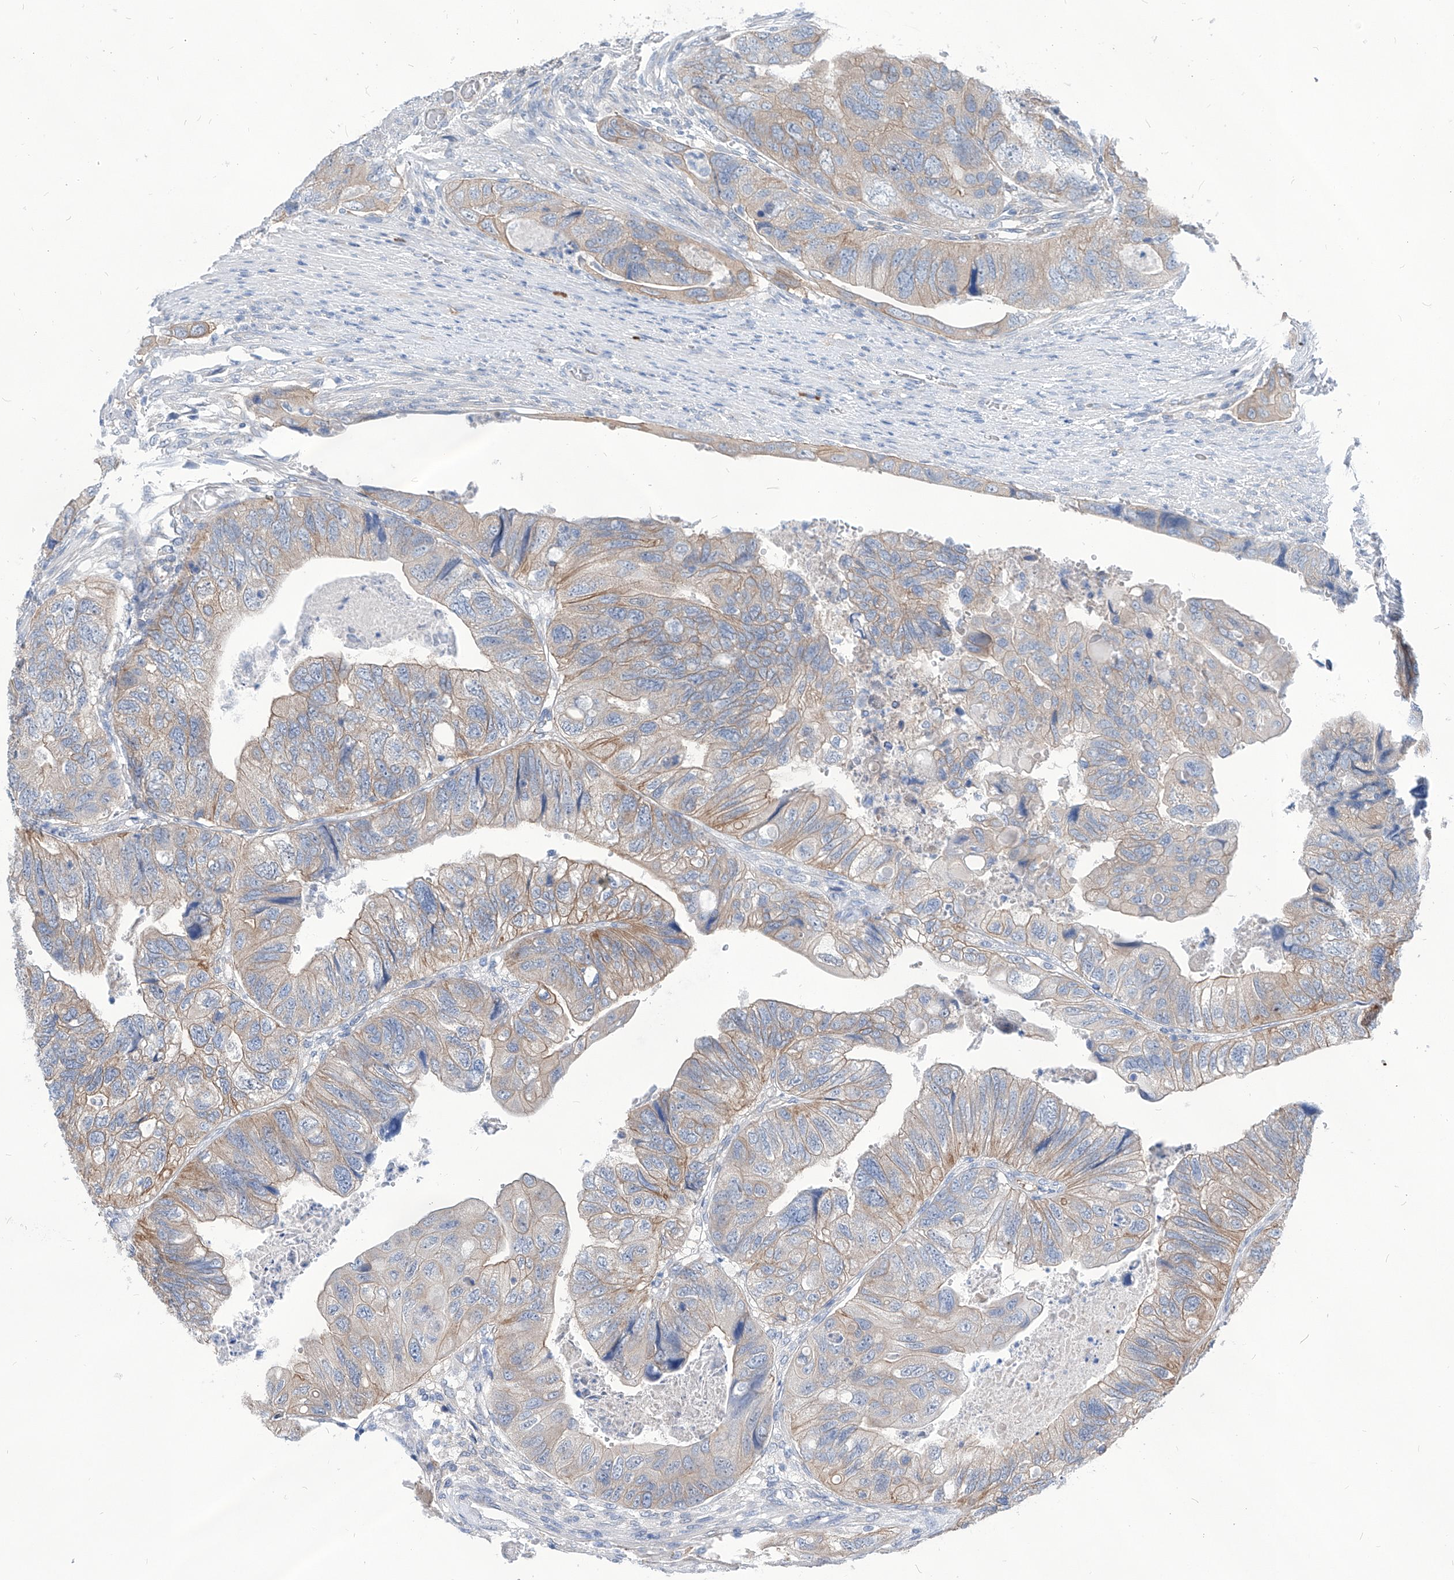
{"staining": {"intensity": "weak", "quantity": "25%-75%", "location": "cytoplasmic/membranous"}, "tissue": "colorectal cancer", "cell_type": "Tumor cells", "image_type": "cancer", "snomed": [{"axis": "morphology", "description": "Adenocarcinoma, NOS"}, {"axis": "topography", "description": "Rectum"}], "caption": "Weak cytoplasmic/membranous protein staining is appreciated in approximately 25%-75% of tumor cells in colorectal cancer (adenocarcinoma).", "gene": "AKAP10", "patient": {"sex": "male", "age": 63}}